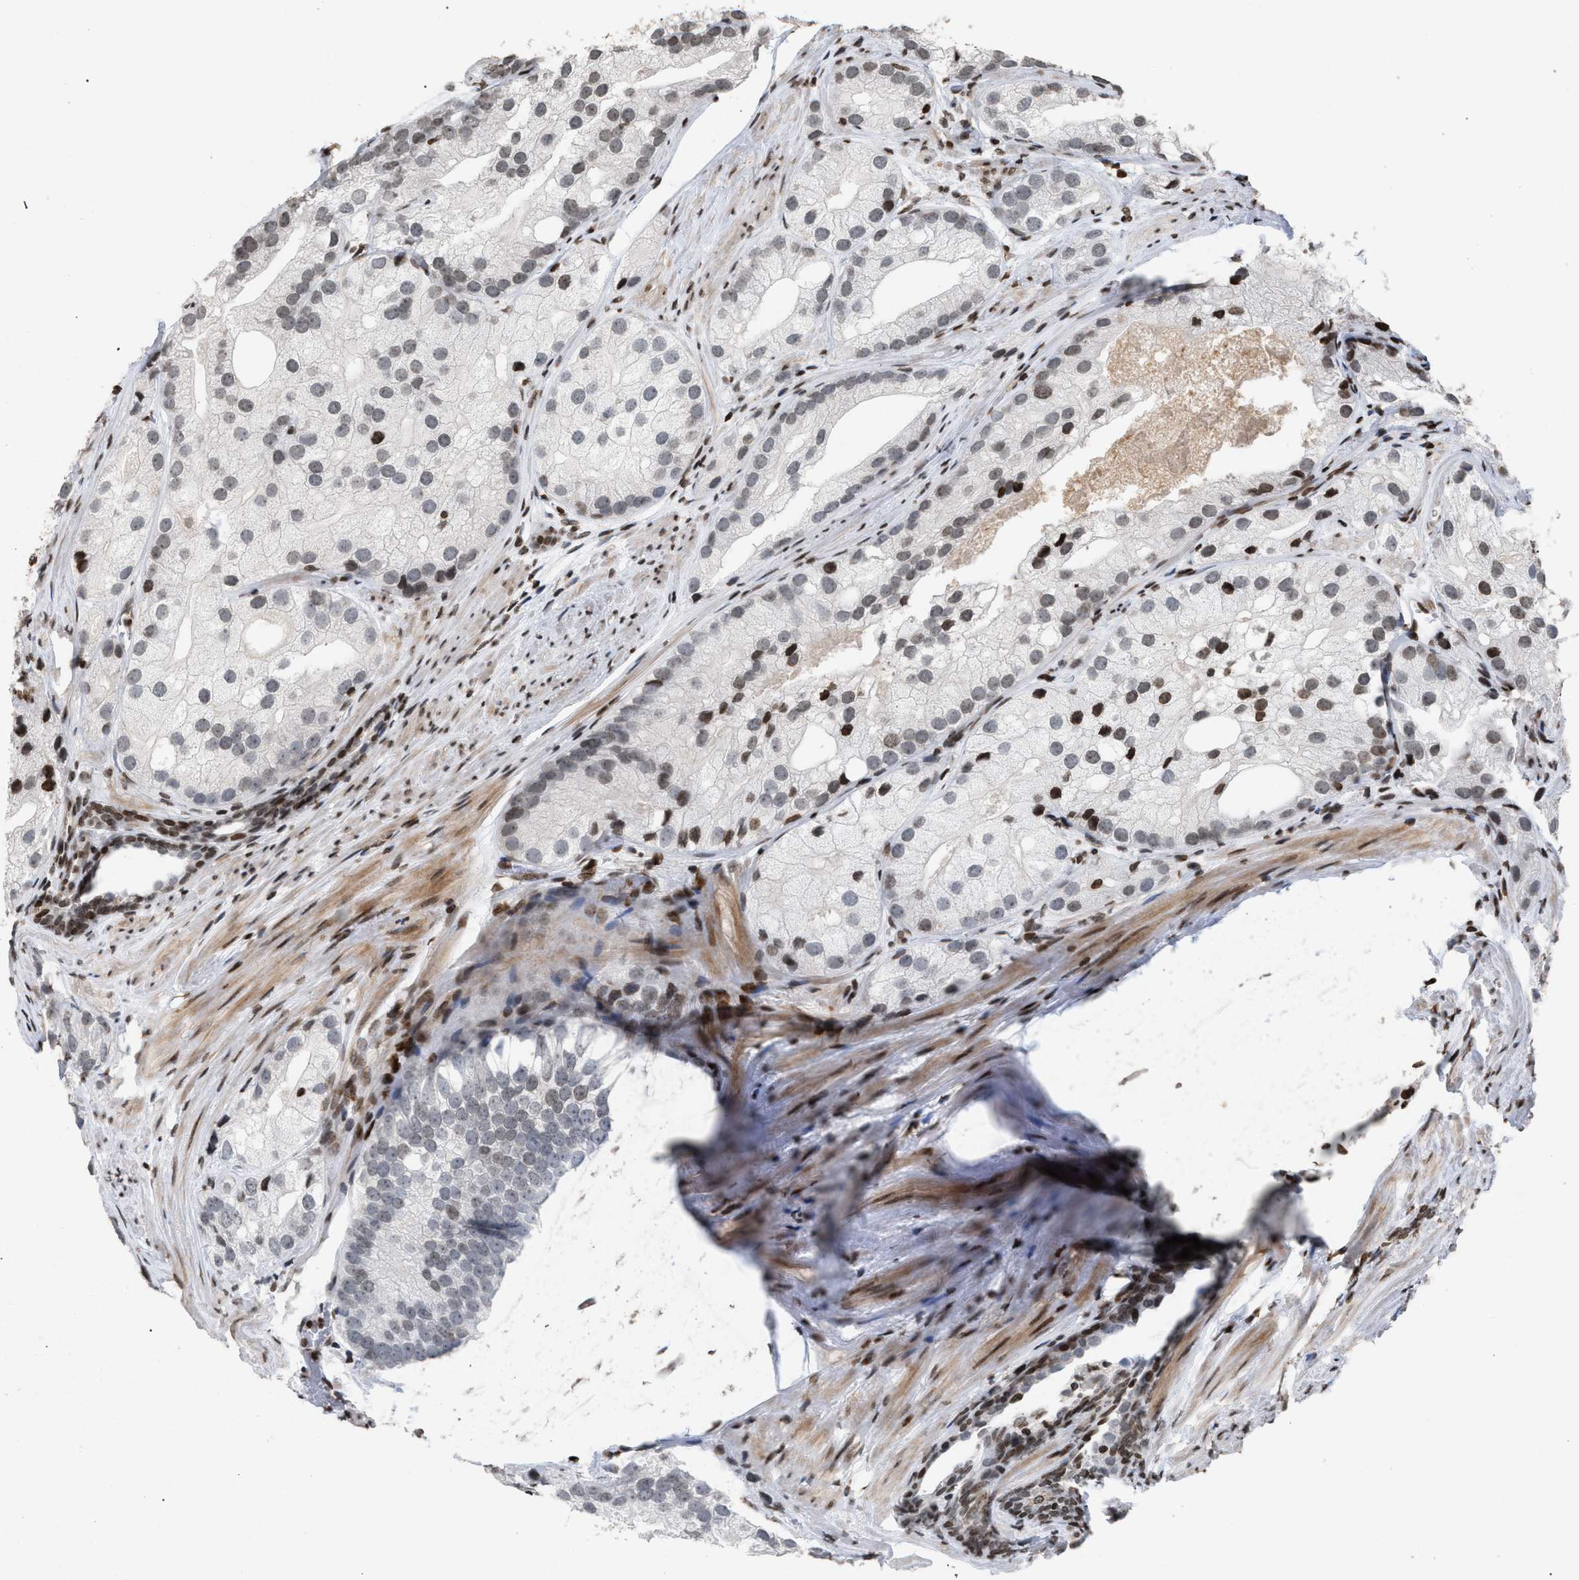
{"staining": {"intensity": "moderate", "quantity": "25%-75%", "location": "nuclear"}, "tissue": "prostate cancer", "cell_type": "Tumor cells", "image_type": "cancer", "snomed": [{"axis": "morphology", "description": "Adenocarcinoma, Low grade"}, {"axis": "topography", "description": "Prostate"}], "caption": "Human prostate cancer stained for a protein (brown) displays moderate nuclear positive staining in approximately 25%-75% of tumor cells.", "gene": "FOXD3", "patient": {"sex": "male", "age": 69}}